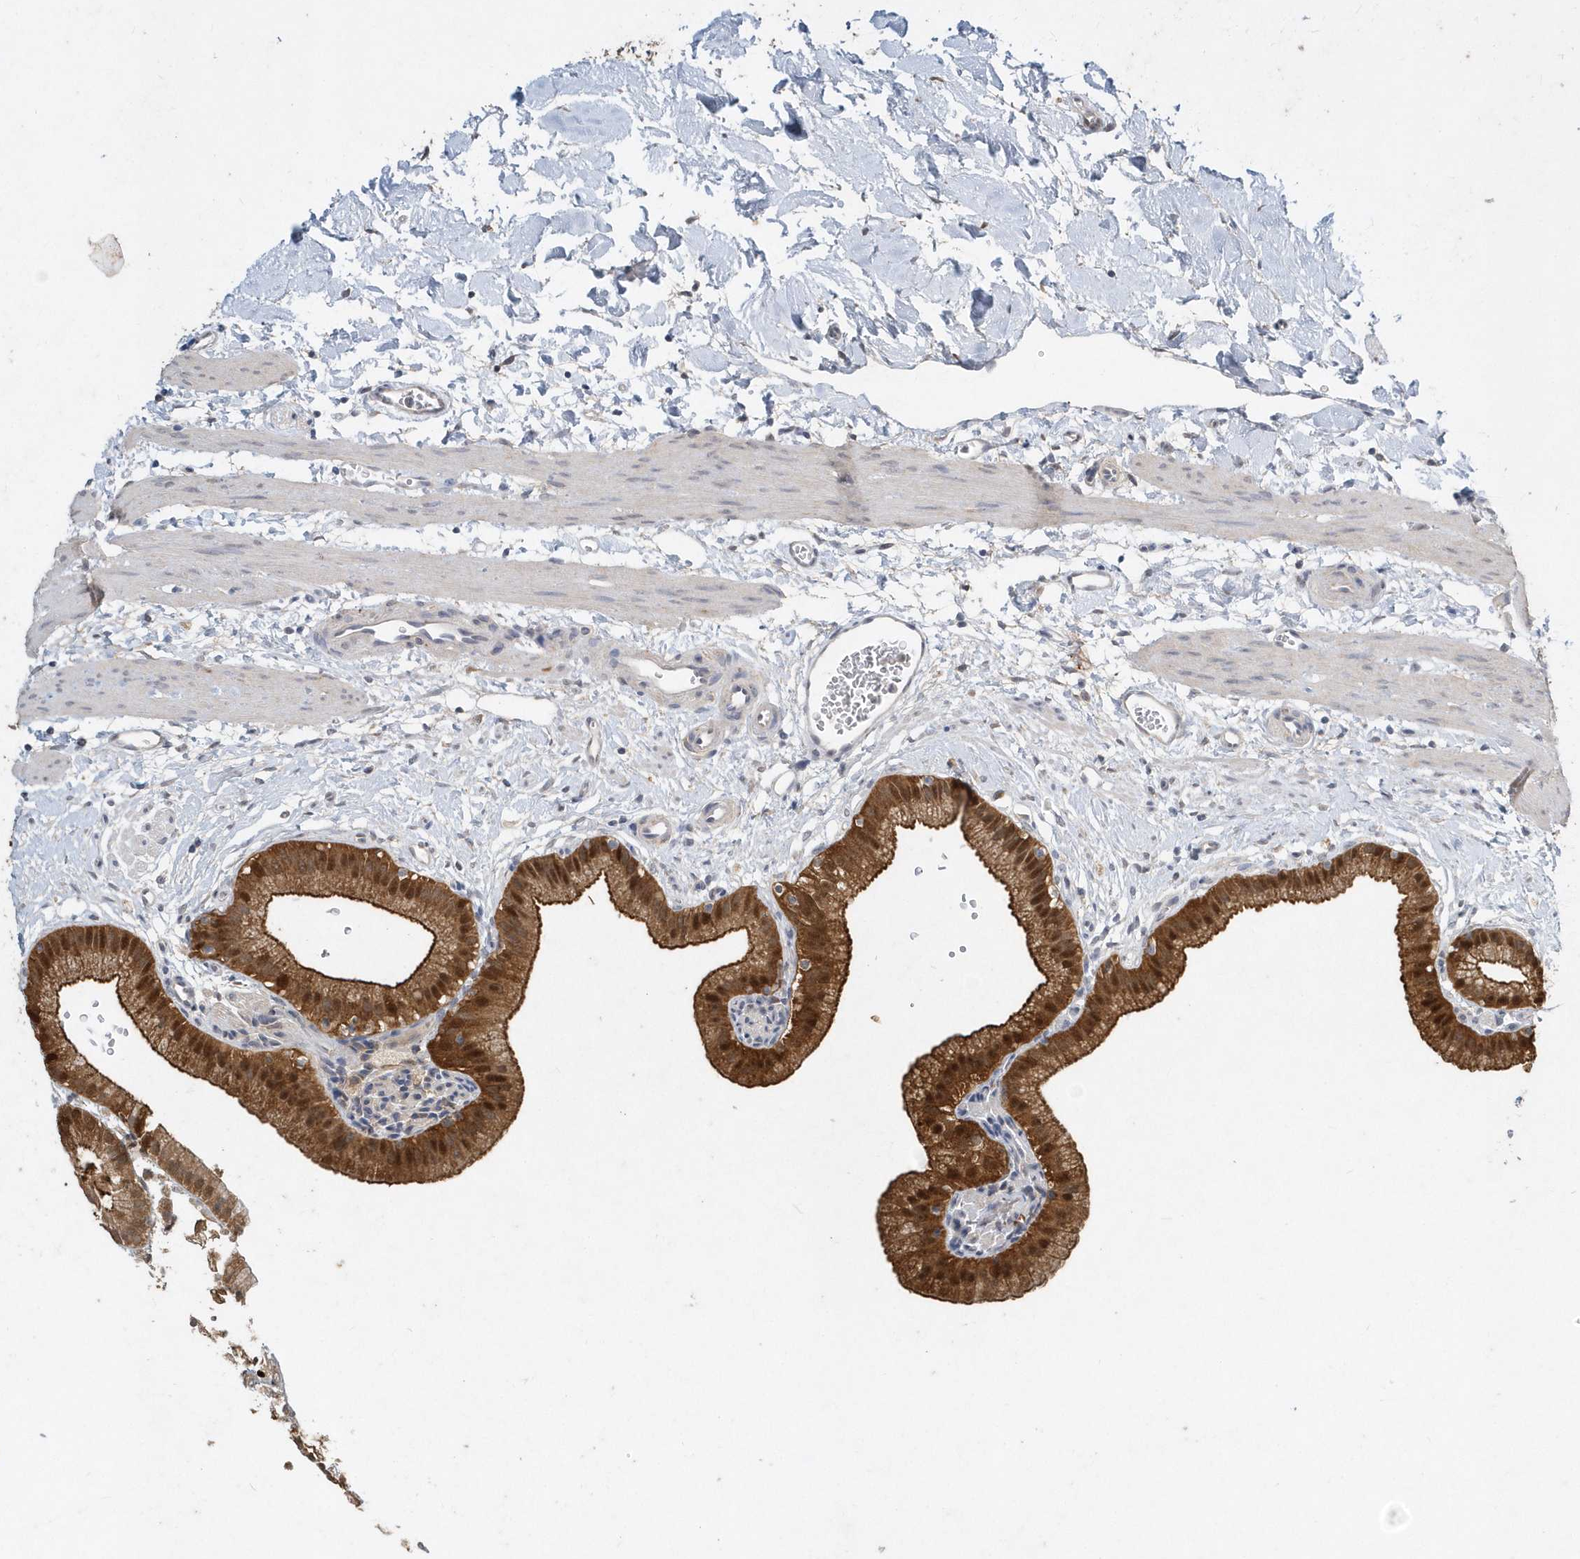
{"staining": {"intensity": "strong", "quantity": ">75%", "location": "cytoplasmic/membranous,nuclear"}, "tissue": "gallbladder", "cell_type": "Glandular cells", "image_type": "normal", "snomed": [{"axis": "morphology", "description": "Normal tissue, NOS"}, {"axis": "topography", "description": "Gallbladder"}], "caption": "Glandular cells demonstrate strong cytoplasmic/membranous,nuclear staining in approximately >75% of cells in benign gallbladder. (IHC, brightfield microscopy, high magnification).", "gene": "AKR7A2", "patient": {"sex": "male", "age": 55}}